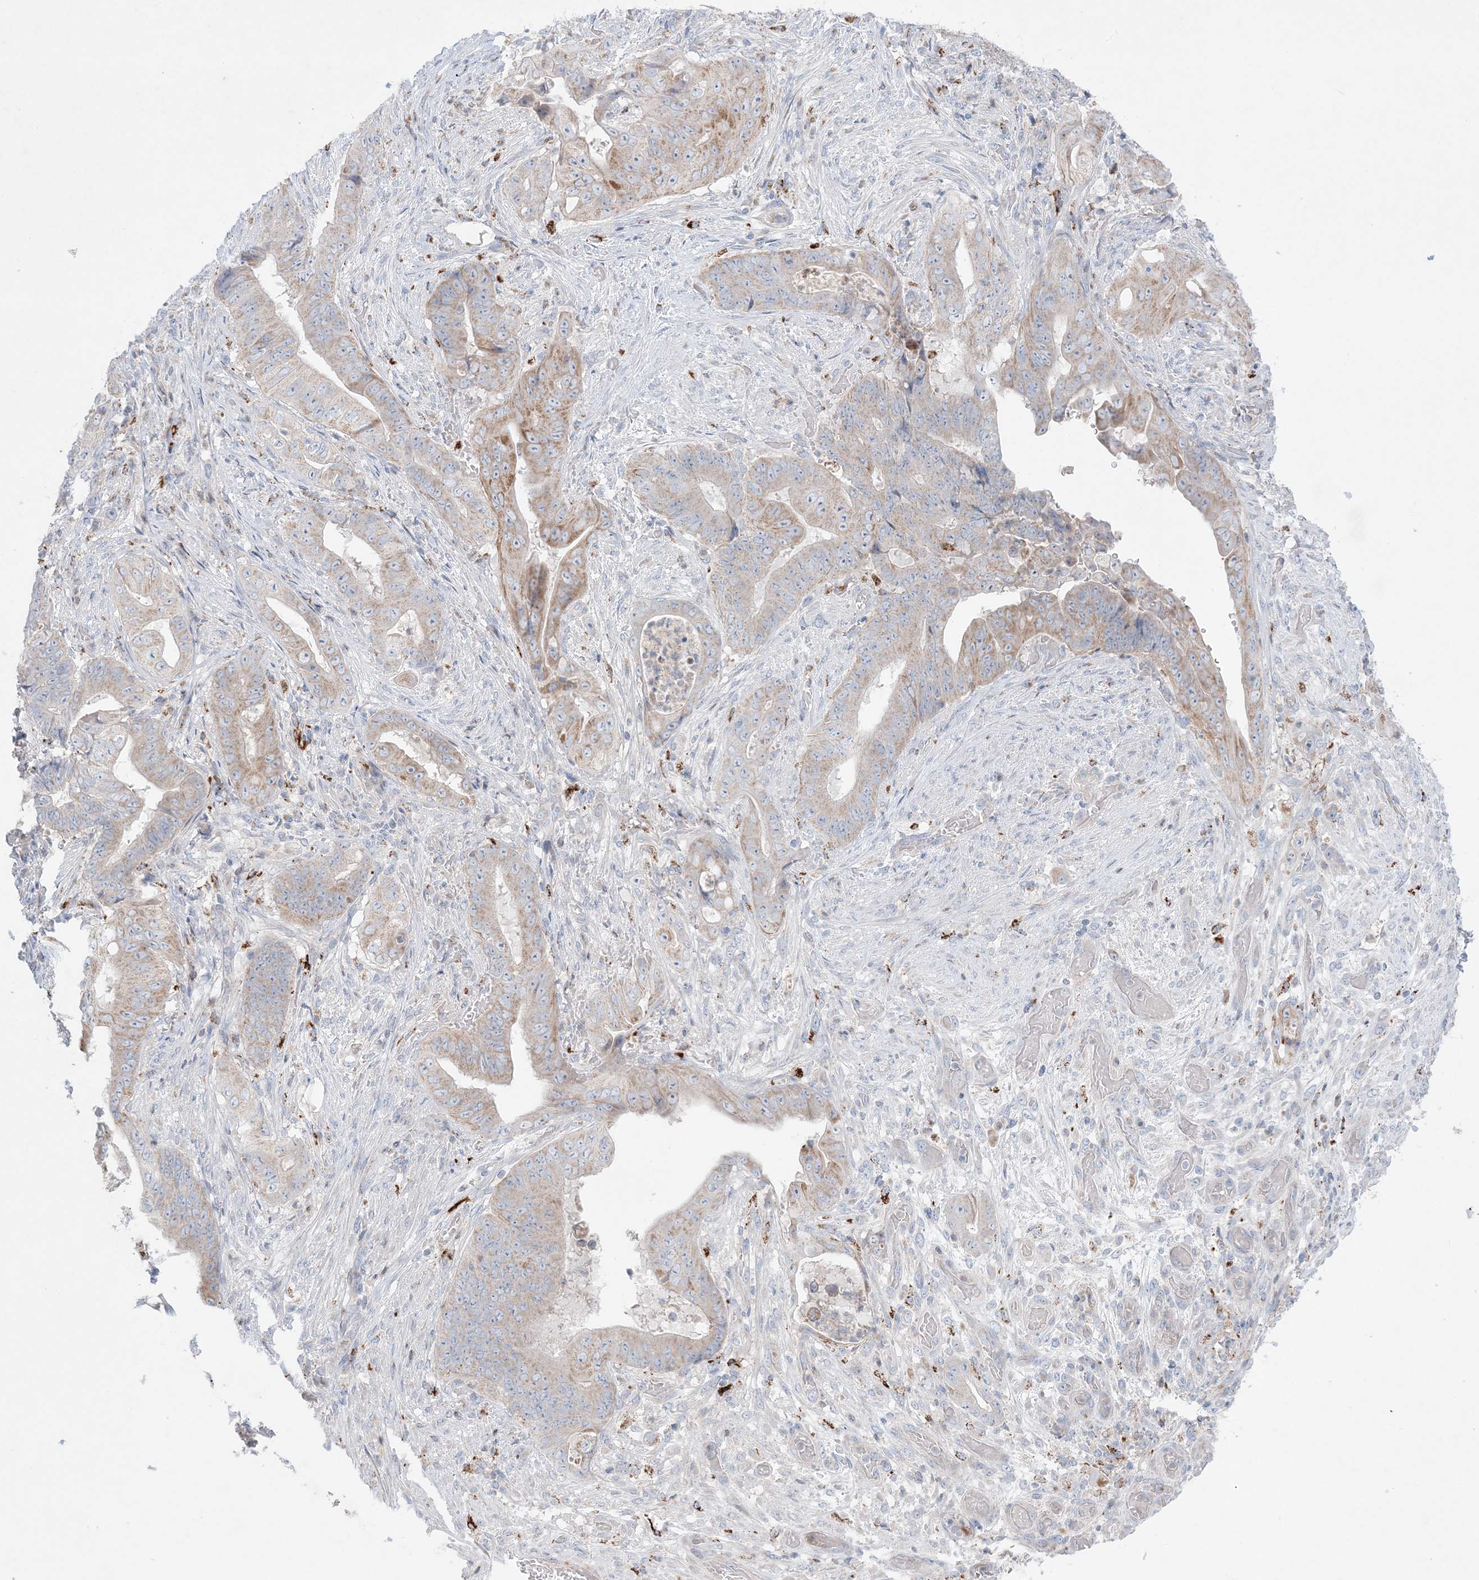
{"staining": {"intensity": "weak", "quantity": "25%-75%", "location": "cytoplasmic/membranous"}, "tissue": "stomach cancer", "cell_type": "Tumor cells", "image_type": "cancer", "snomed": [{"axis": "morphology", "description": "Adenocarcinoma, NOS"}, {"axis": "topography", "description": "Stomach"}], "caption": "Immunohistochemistry (DAB (3,3'-diaminobenzidine)) staining of stomach cancer reveals weak cytoplasmic/membranous protein positivity in approximately 25%-75% of tumor cells. (Brightfield microscopy of DAB IHC at high magnification).", "gene": "KCTD6", "patient": {"sex": "female", "age": 73}}